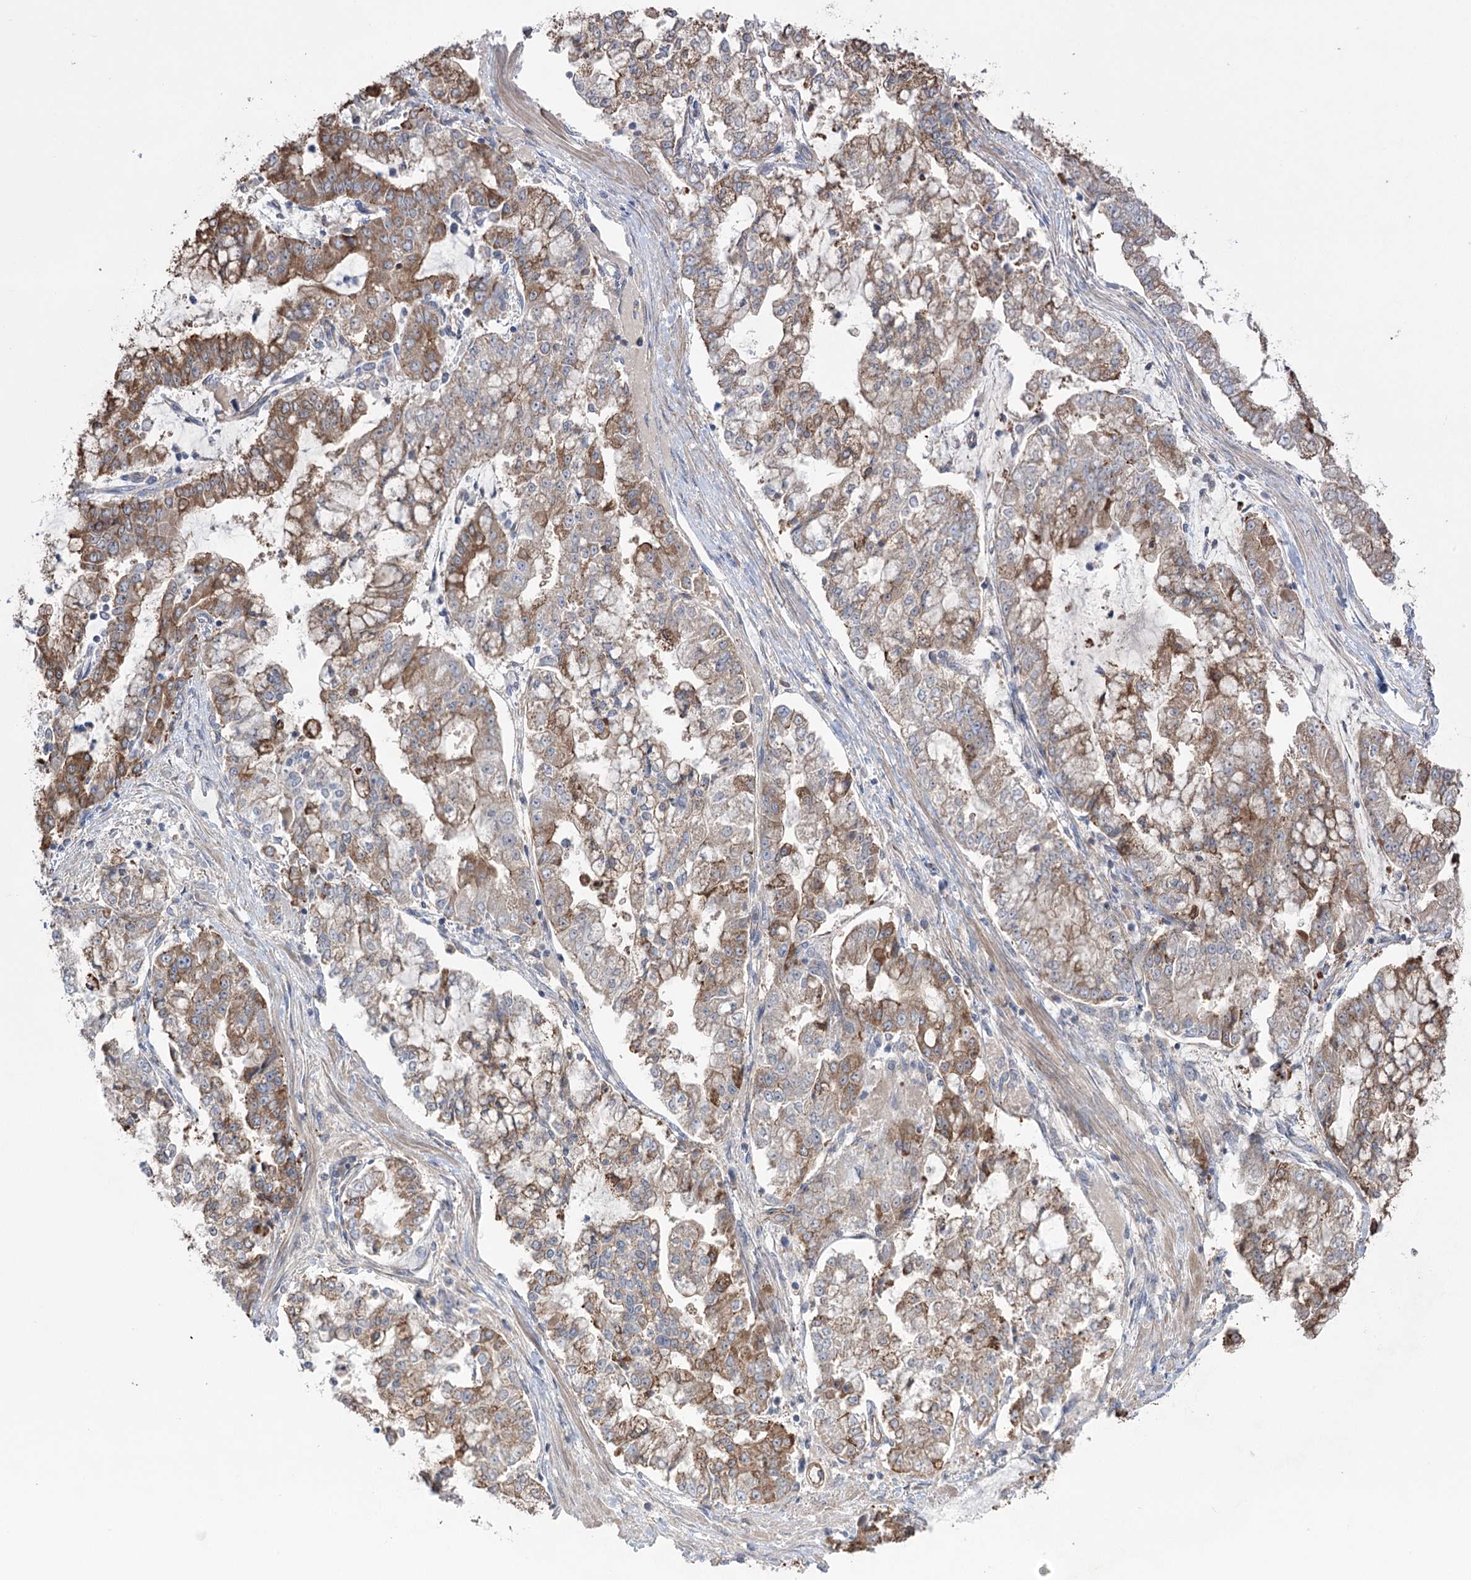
{"staining": {"intensity": "moderate", "quantity": ">75%", "location": "cytoplasmic/membranous"}, "tissue": "stomach cancer", "cell_type": "Tumor cells", "image_type": "cancer", "snomed": [{"axis": "morphology", "description": "Adenocarcinoma, NOS"}, {"axis": "topography", "description": "Stomach"}], "caption": "Brown immunohistochemical staining in human stomach cancer (adenocarcinoma) reveals moderate cytoplasmic/membranous expression in approximately >75% of tumor cells.", "gene": "TRIM71", "patient": {"sex": "male", "age": 76}}